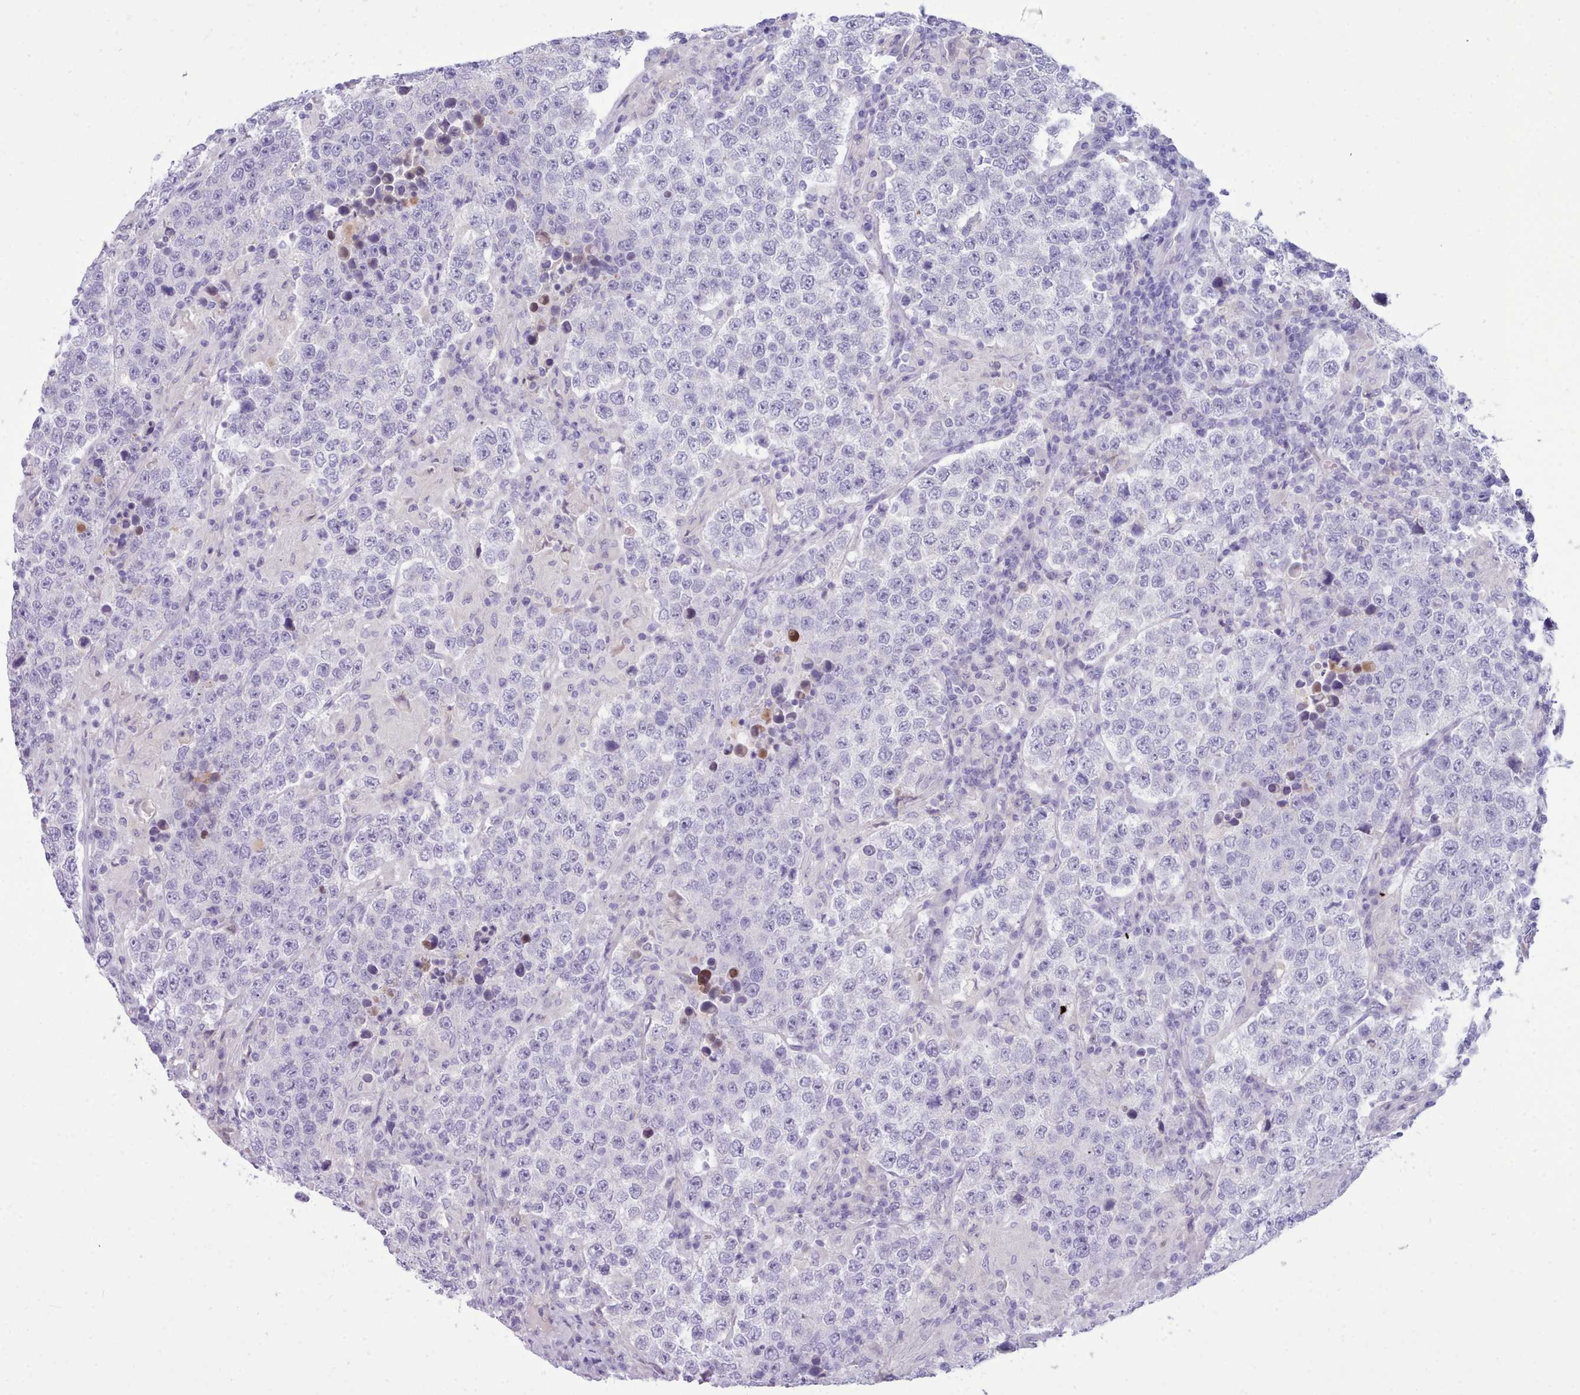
{"staining": {"intensity": "negative", "quantity": "none", "location": "none"}, "tissue": "testis cancer", "cell_type": "Tumor cells", "image_type": "cancer", "snomed": [{"axis": "morphology", "description": "Normal tissue, NOS"}, {"axis": "morphology", "description": "Urothelial carcinoma, High grade"}, {"axis": "morphology", "description": "Seminoma, NOS"}, {"axis": "morphology", "description": "Carcinoma, Embryonal, NOS"}, {"axis": "topography", "description": "Urinary bladder"}, {"axis": "topography", "description": "Testis"}], "caption": "Immunohistochemistry photomicrograph of human testis cancer stained for a protein (brown), which displays no positivity in tumor cells.", "gene": "NKX1-2", "patient": {"sex": "male", "age": 41}}